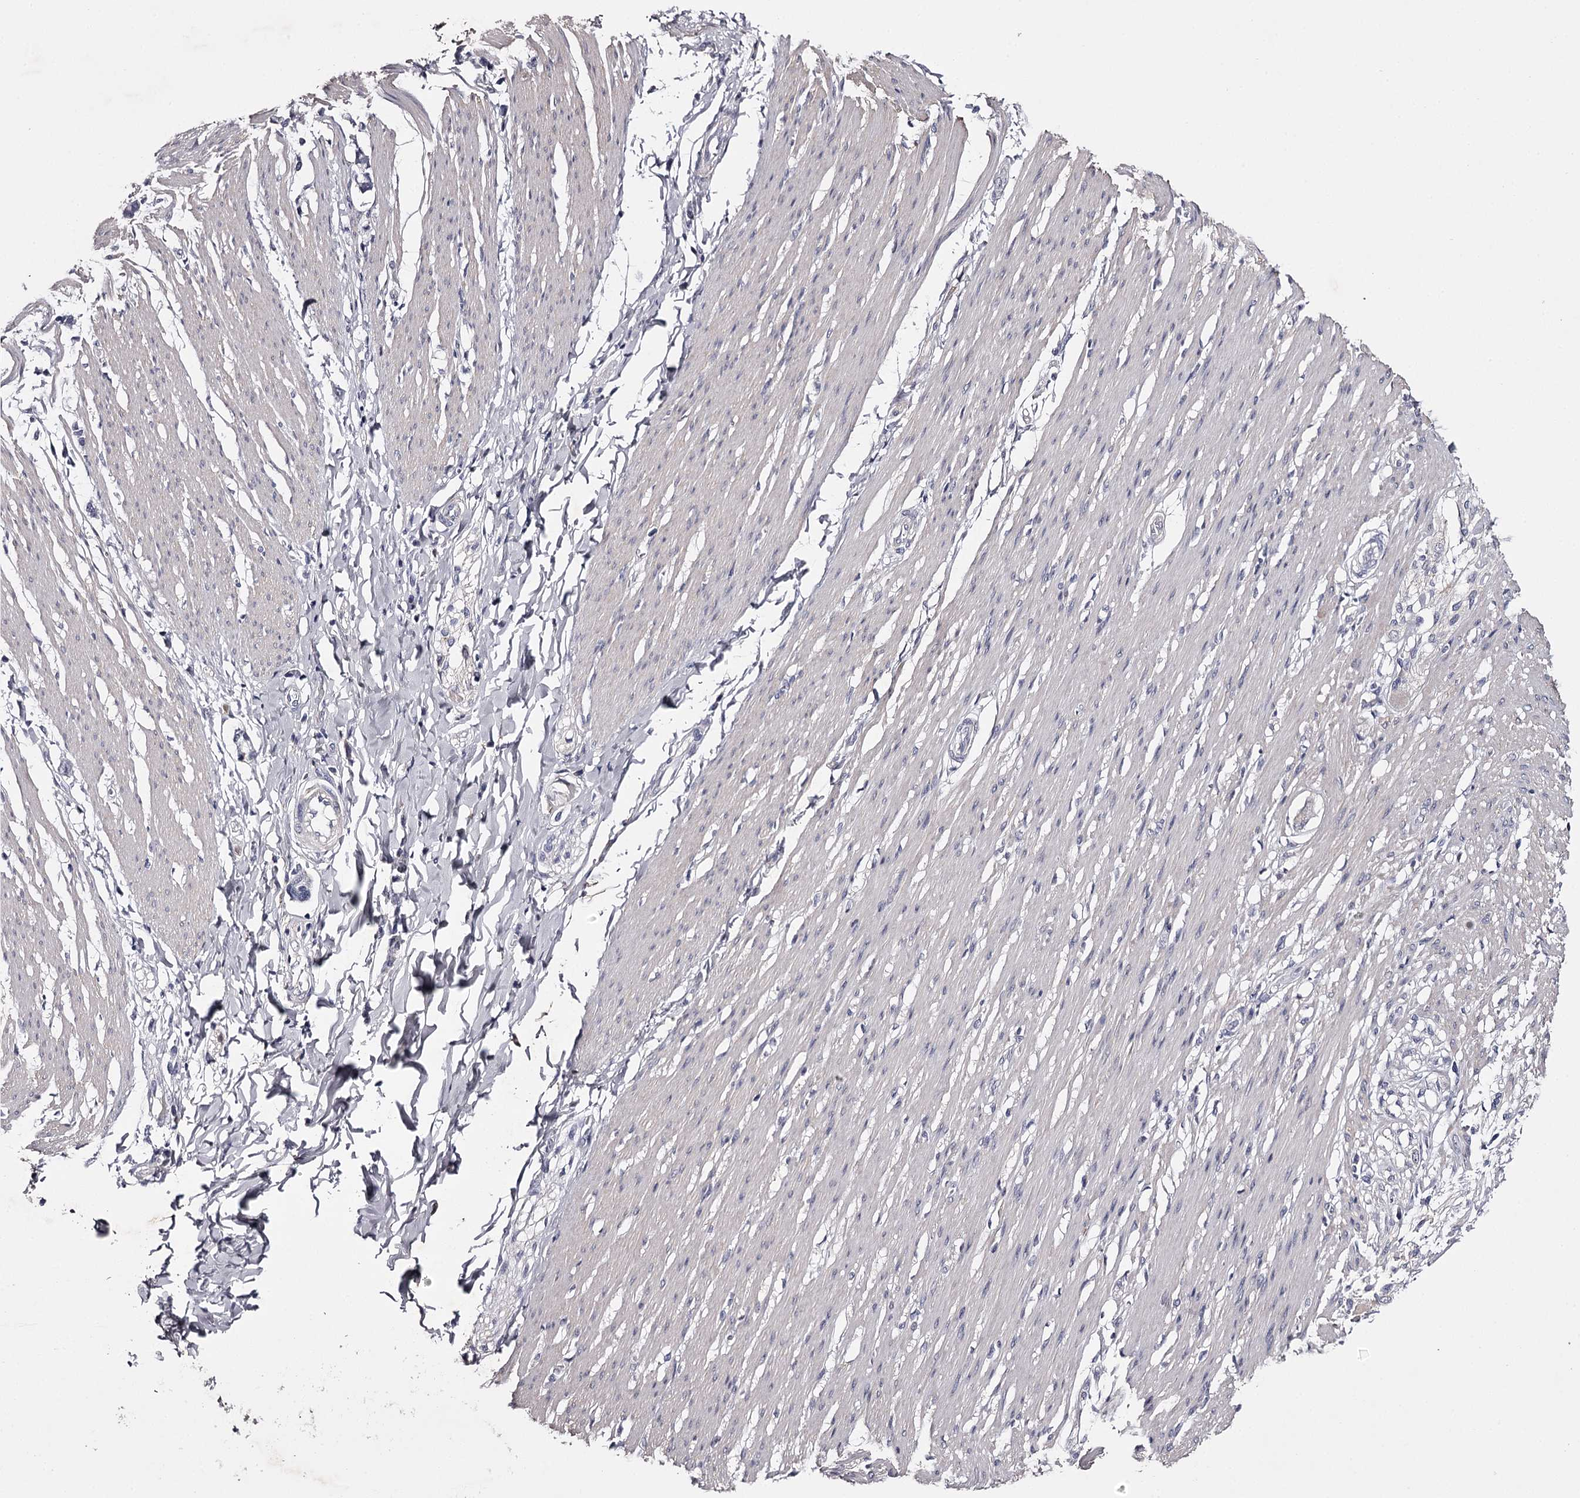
{"staining": {"intensity": "negative", "quantity": "none", "location": "none"}, "tissue": "smooth muscle", "cell_type": "Smooth muscle cells", "image_type": "normal", "snomed": [{"axis": "morphology", "description": "Normal tissue, NOS"}, {"axis": "morphology", "description": "Adenocarcinoma, NOS"}, {"axis": "topography", "description": "Colon"}, {"axis": "topography", "description": "Peripheral nerve tissue"}], "caption": "An immunohistochemistry (IHC) histopathology image of normal smooth muscle is shown. There is no staining in smooth muscle cells of smooth muscle. The staining was performed using DAB (3,3'-diaminobenzidine) to visualize the protein expression in brown, while the nuclei were stained in blue with hematoxylin (Magnification: 20x).", "gene": "FDXACB1", "patient": {"sex": "male", "age": 14}}